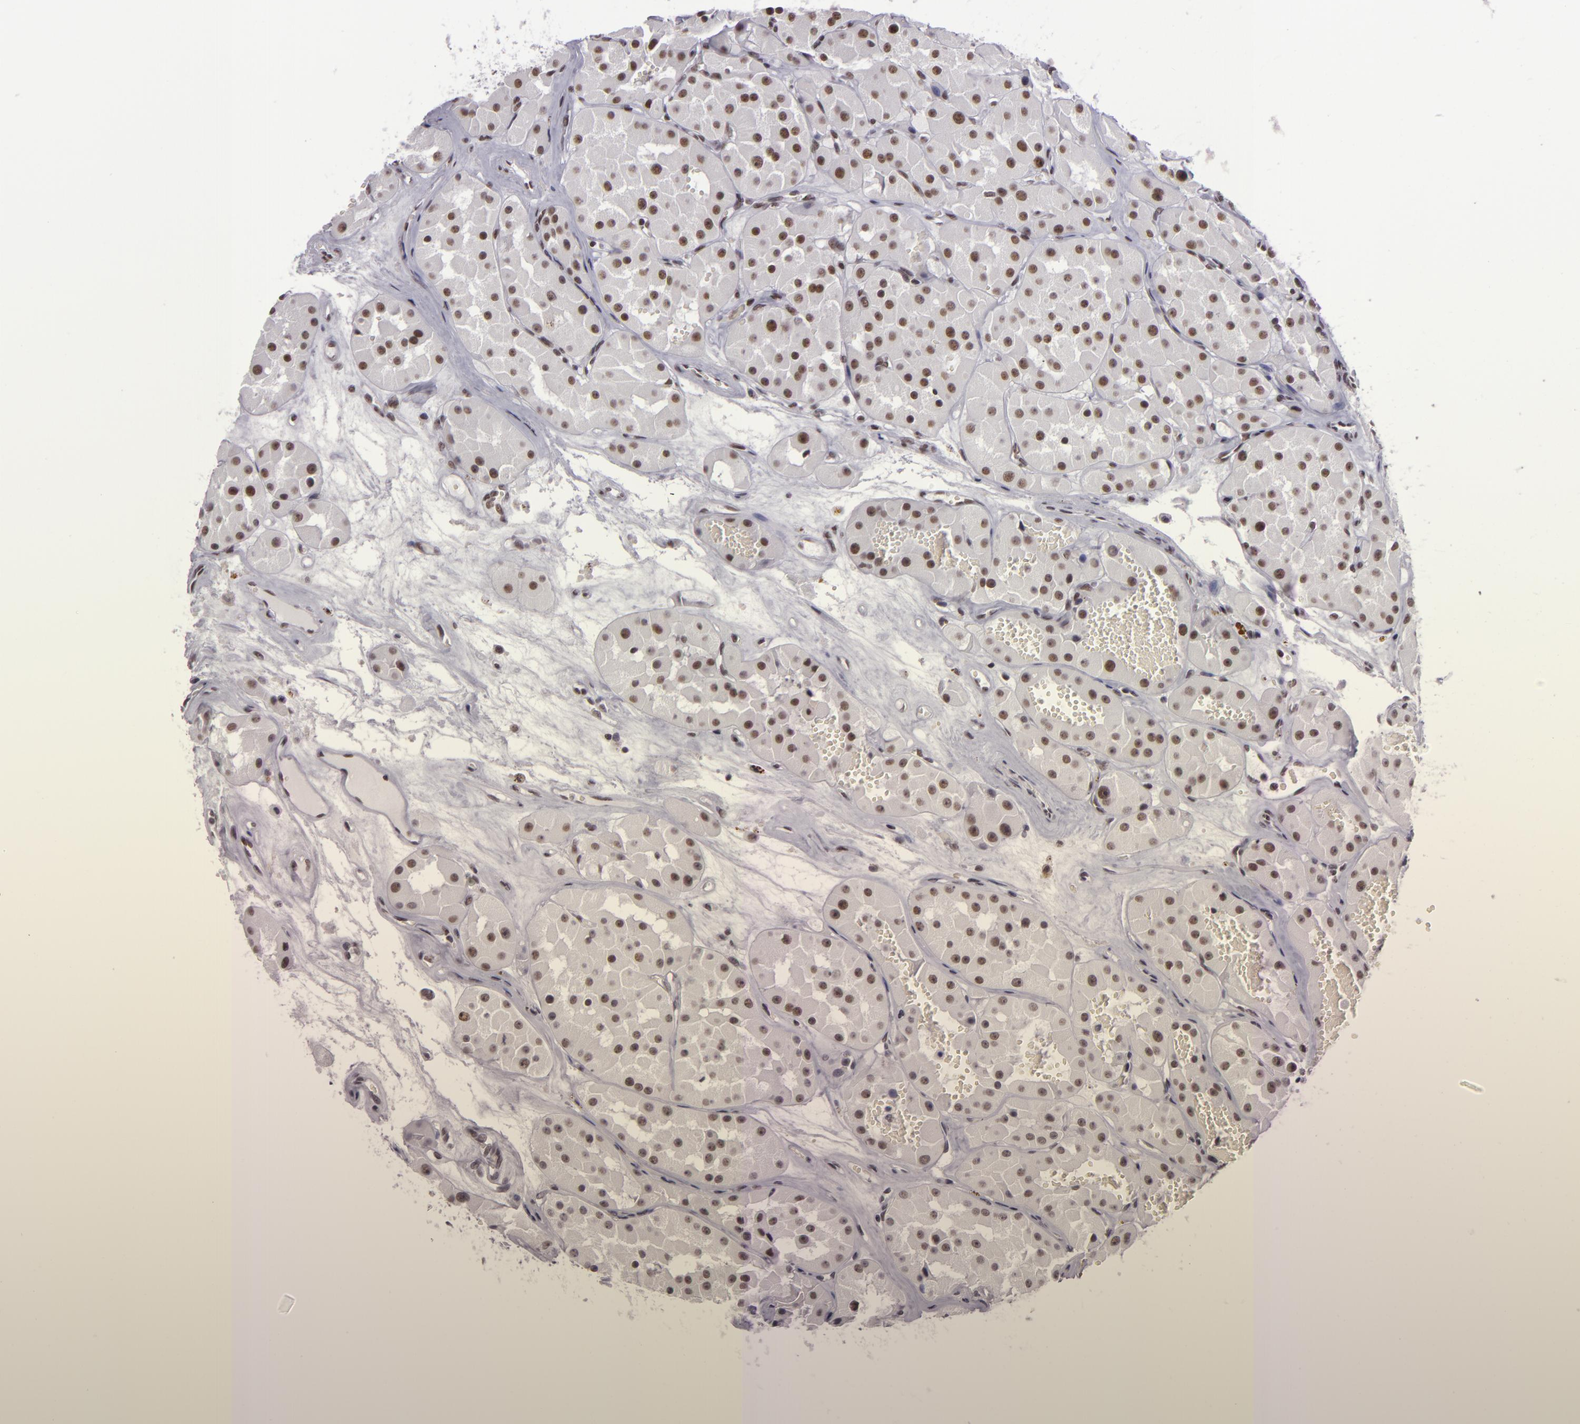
{"staining": {"intensity": "moderate", "quantity": ">75%", "location": "nuclear"}, "tissue": "renal cancer", "cell_type": "Tumor cells", "image_type": "cancer", "snomed": [{"axis": "morphology", "description": "Adenocarcinoma, uncertain malignant potential"}, {"axis": "topography", "description": "Kidney"}], "caption": "Immunohistochemistry (IHC) micrograph of human adenocarcinoma,  uncertain malignant potential (renal) stained for a protein (brown), which reveals medium levels of moderate nuclear staining in about >75% of tumor cells.", "gene": "BRD8", "patient": {"sex": "male", "age": 63}}